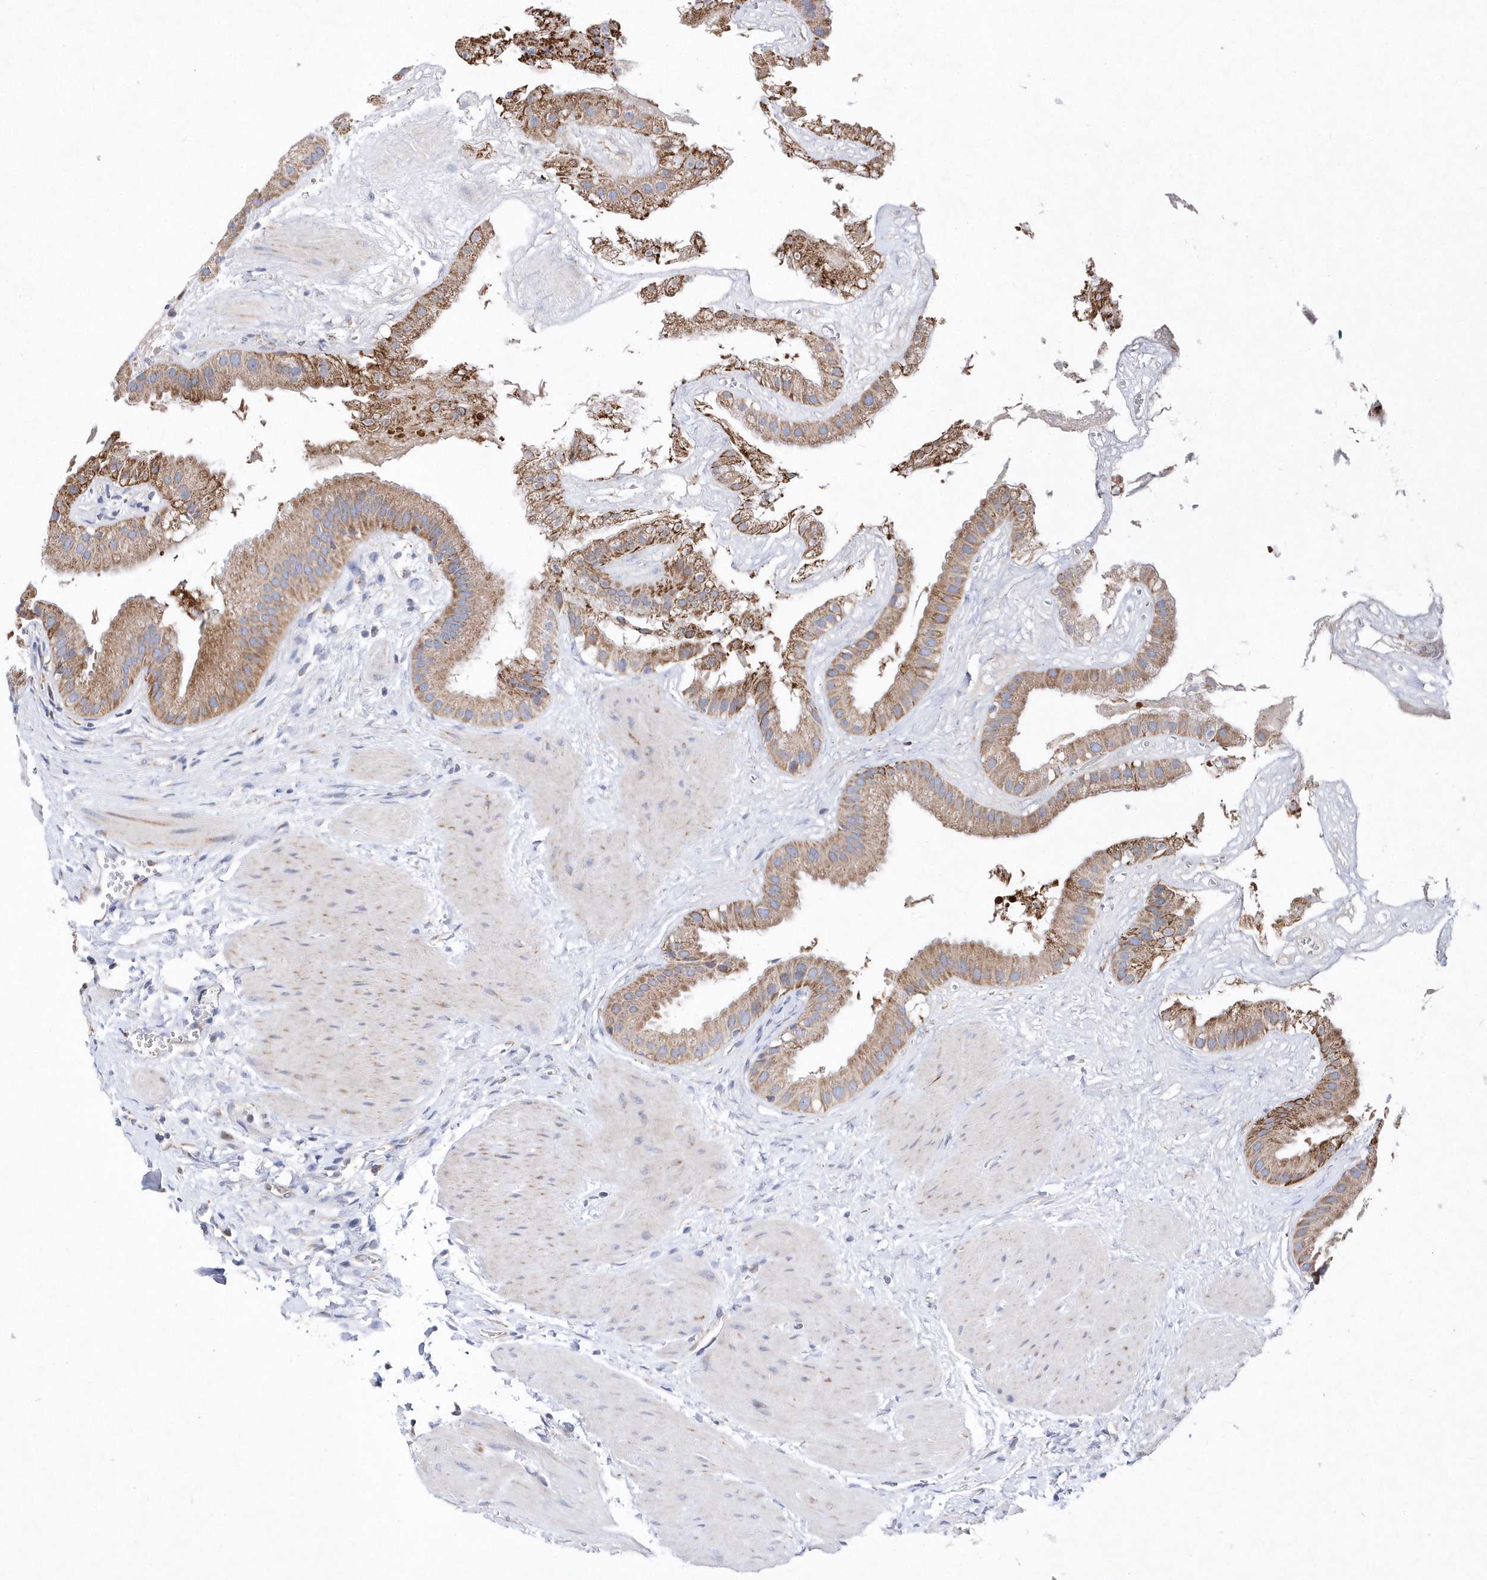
{"staining": {"intensity": "moderate", "quantity": ">75%", "location": "cytoplasmic/membranous"}, "tissue": "gallbladder", "cell_type": "Glandular cells", "image_type": "normal", "snomed": [{"axis": "morphology", "description": "Normal tissue, NOS"}, {"axis": "topography", "description": "Gallbladder"}], "caption": "Immunohistochemistry (IHC) photomicrograph of unremarkable gallbladder: human gallbladder stained using IHC shows medium levels of moderate protein expression localized specifically in the cytoplasmic/membranous of glandular cells, appearing as a cytoplasmic/membranous brown color.", "gene": "JKAMP", "patient": {"sex": "male", "age": 55}}